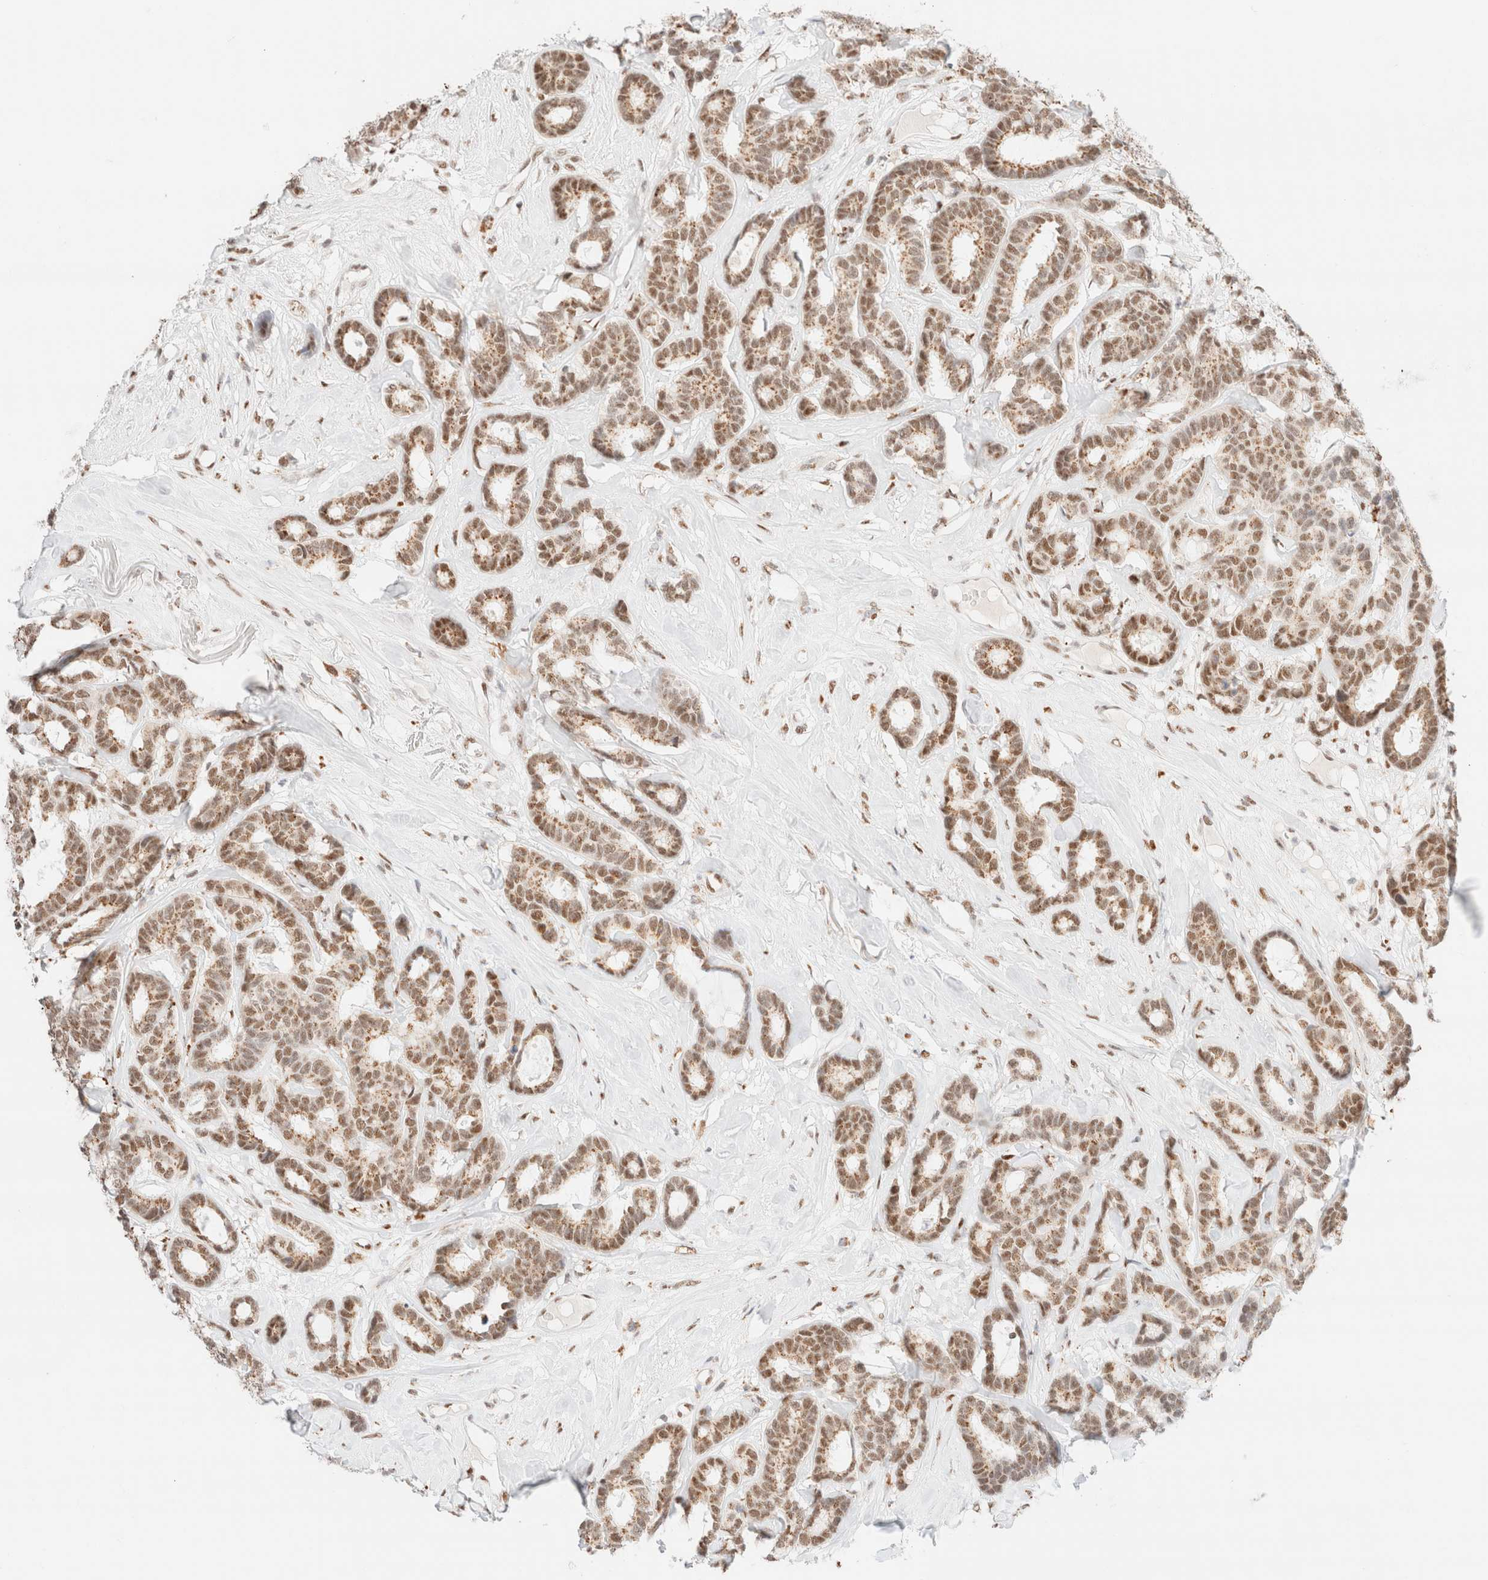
{"staining": {"intensity": "moderate", "quantity": ">75%", "location": "nuclear"}, "tissue": "breast cancer", "cell_type": "Tumor cells", "image_type": "cancer", "snomed": [{"axis": "morphology", "description": "Duct carcinoma"}, {"axis": "topography", "description": "Breast"}], "caption": "DAB (3,3'-diaminobenzidine) immunohistochemical staining of breast cancer (infiltrating ductal carcinoma) displays moderate nuclear protein expression in approximately >75% of tumor cells.", "gene": "CIC", "patient": {"sex": "female", "age": 87}}